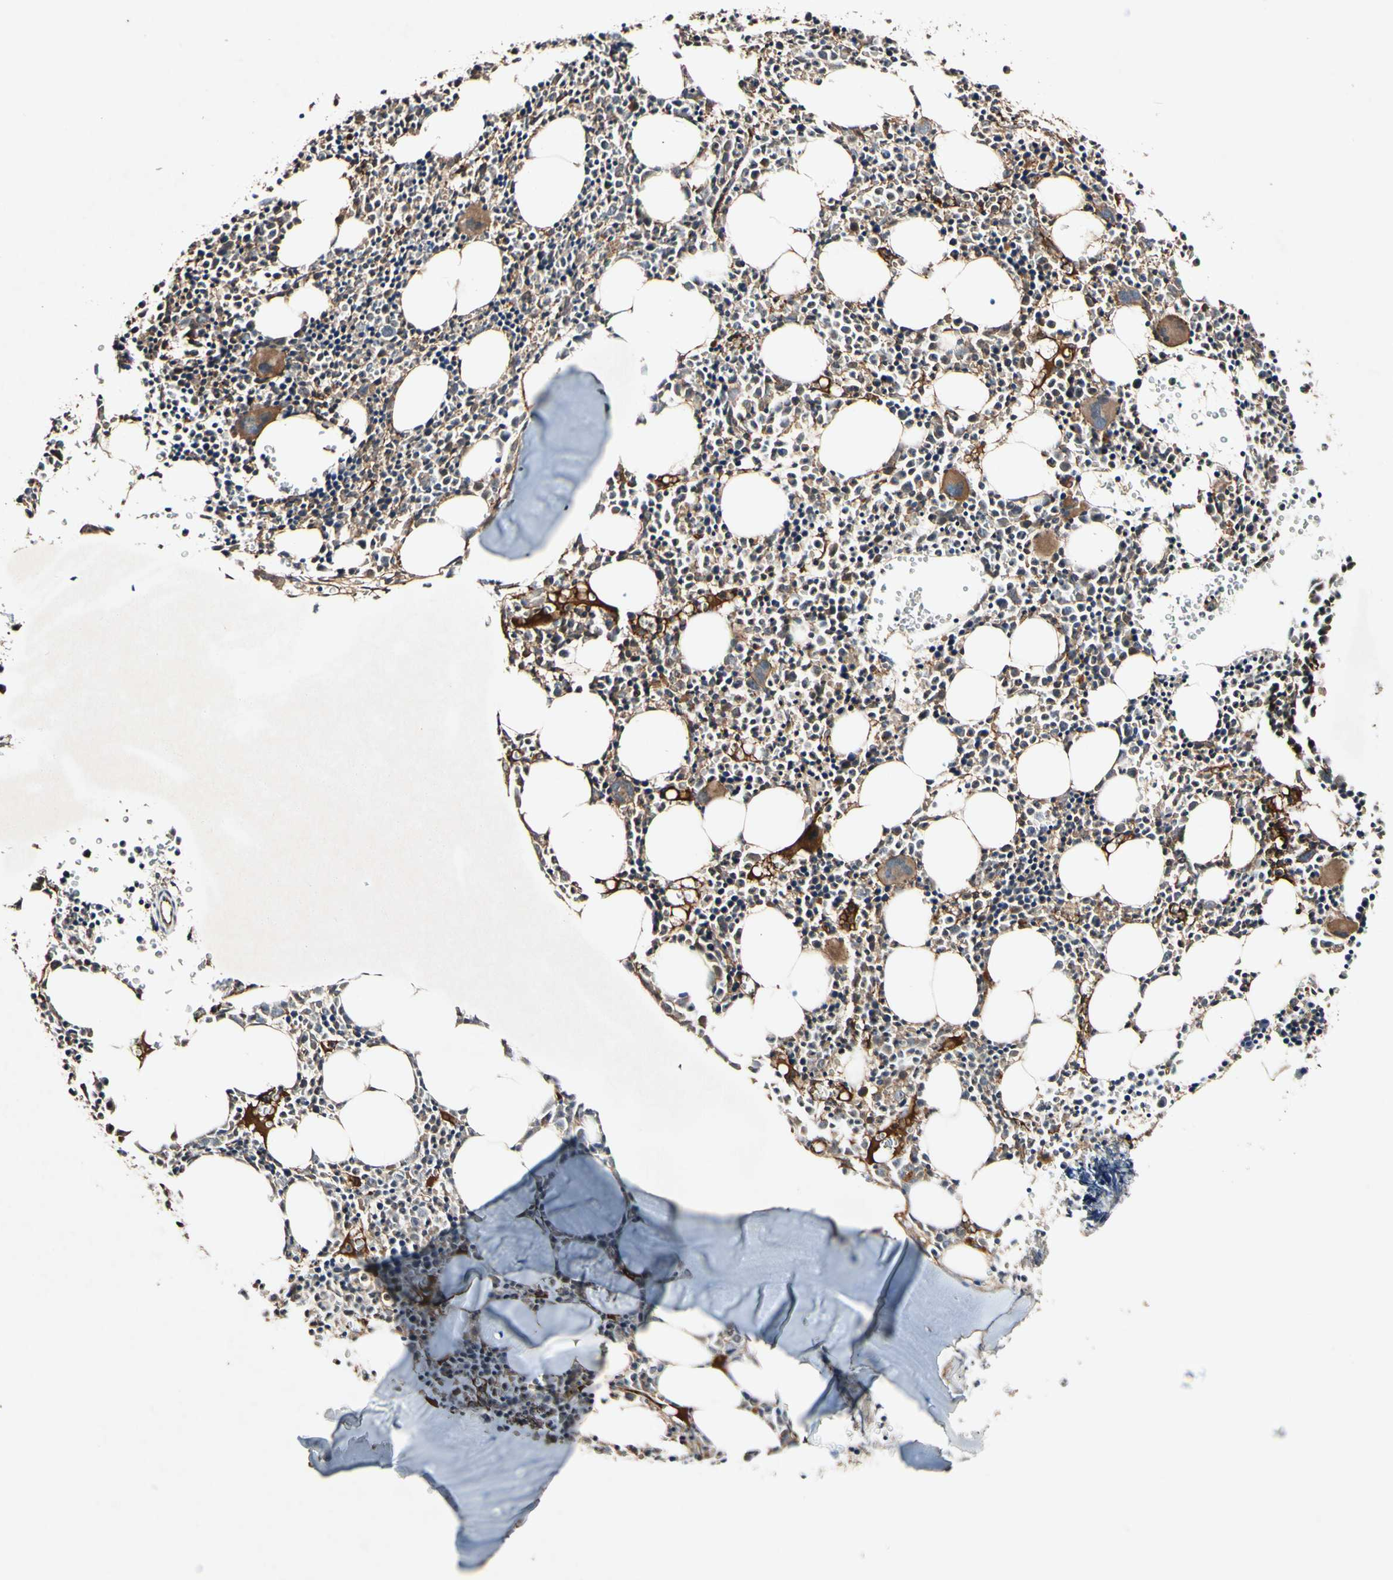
{"staining": {"intensity": "strong", "quantity": "25%-75%", "location": "cytoplasmic/membranous"}, "tissue": "bone marrow", "cell_type": "Hematopoietic cells", "image_type": "normal", "snomed": [{"axis": "morphology", "description": "Normal tissue, NOS"}, {"axis": "morphology", "description": "Inflammation, NOS"}, {"axis": "topography", "description": "Bone marrow"}], "caption": "Benign bone marrow shows strong cytoplasmic/membranous positivity in about 25%-75% of hematopoietic cells.", "gene": "PLAT", "patient": {"sex": "female", "age": 17}}